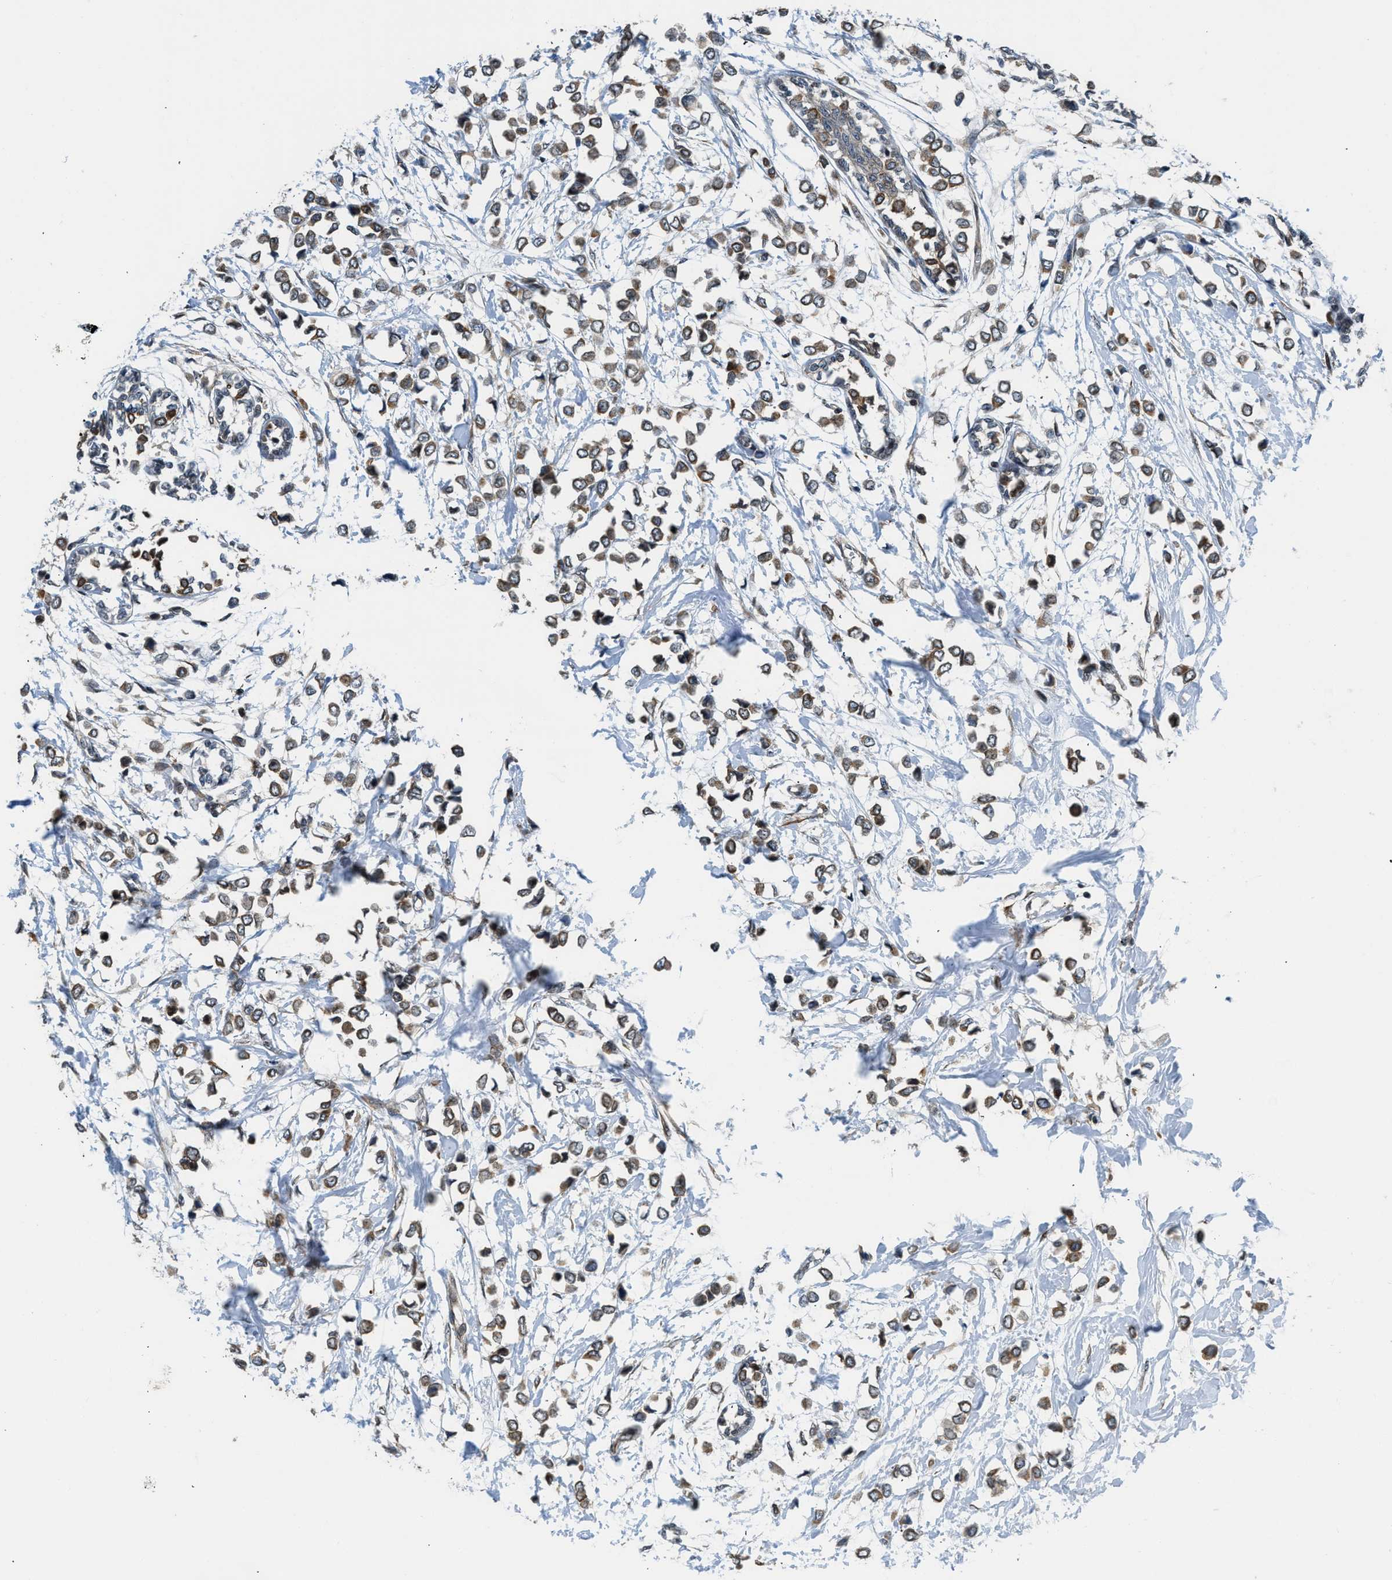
{"staining": {"intensity": "moderate", "quantity": ">75%", "location": "cytoplasmic/membranous"}, "tissue": "breast cancer", "cell_type": "Tumor cells", "image_type": "cancer", "snomed": [{"axis": "morphology", "description": "Lobular carcinoma"}, {"axis": "topography", "description": "Breast"}], "caption": "Breast lobular carcinoma tissue exhibits moderate cytoplasmic/membranous expression in approximately >75% of tumor cells, visualized by immunohistochemistry. (Brightfield microscopy of DAB IHC at high magnification).", "gene": "RETREG3", "patient": {"sex": "female", "age": 51}}